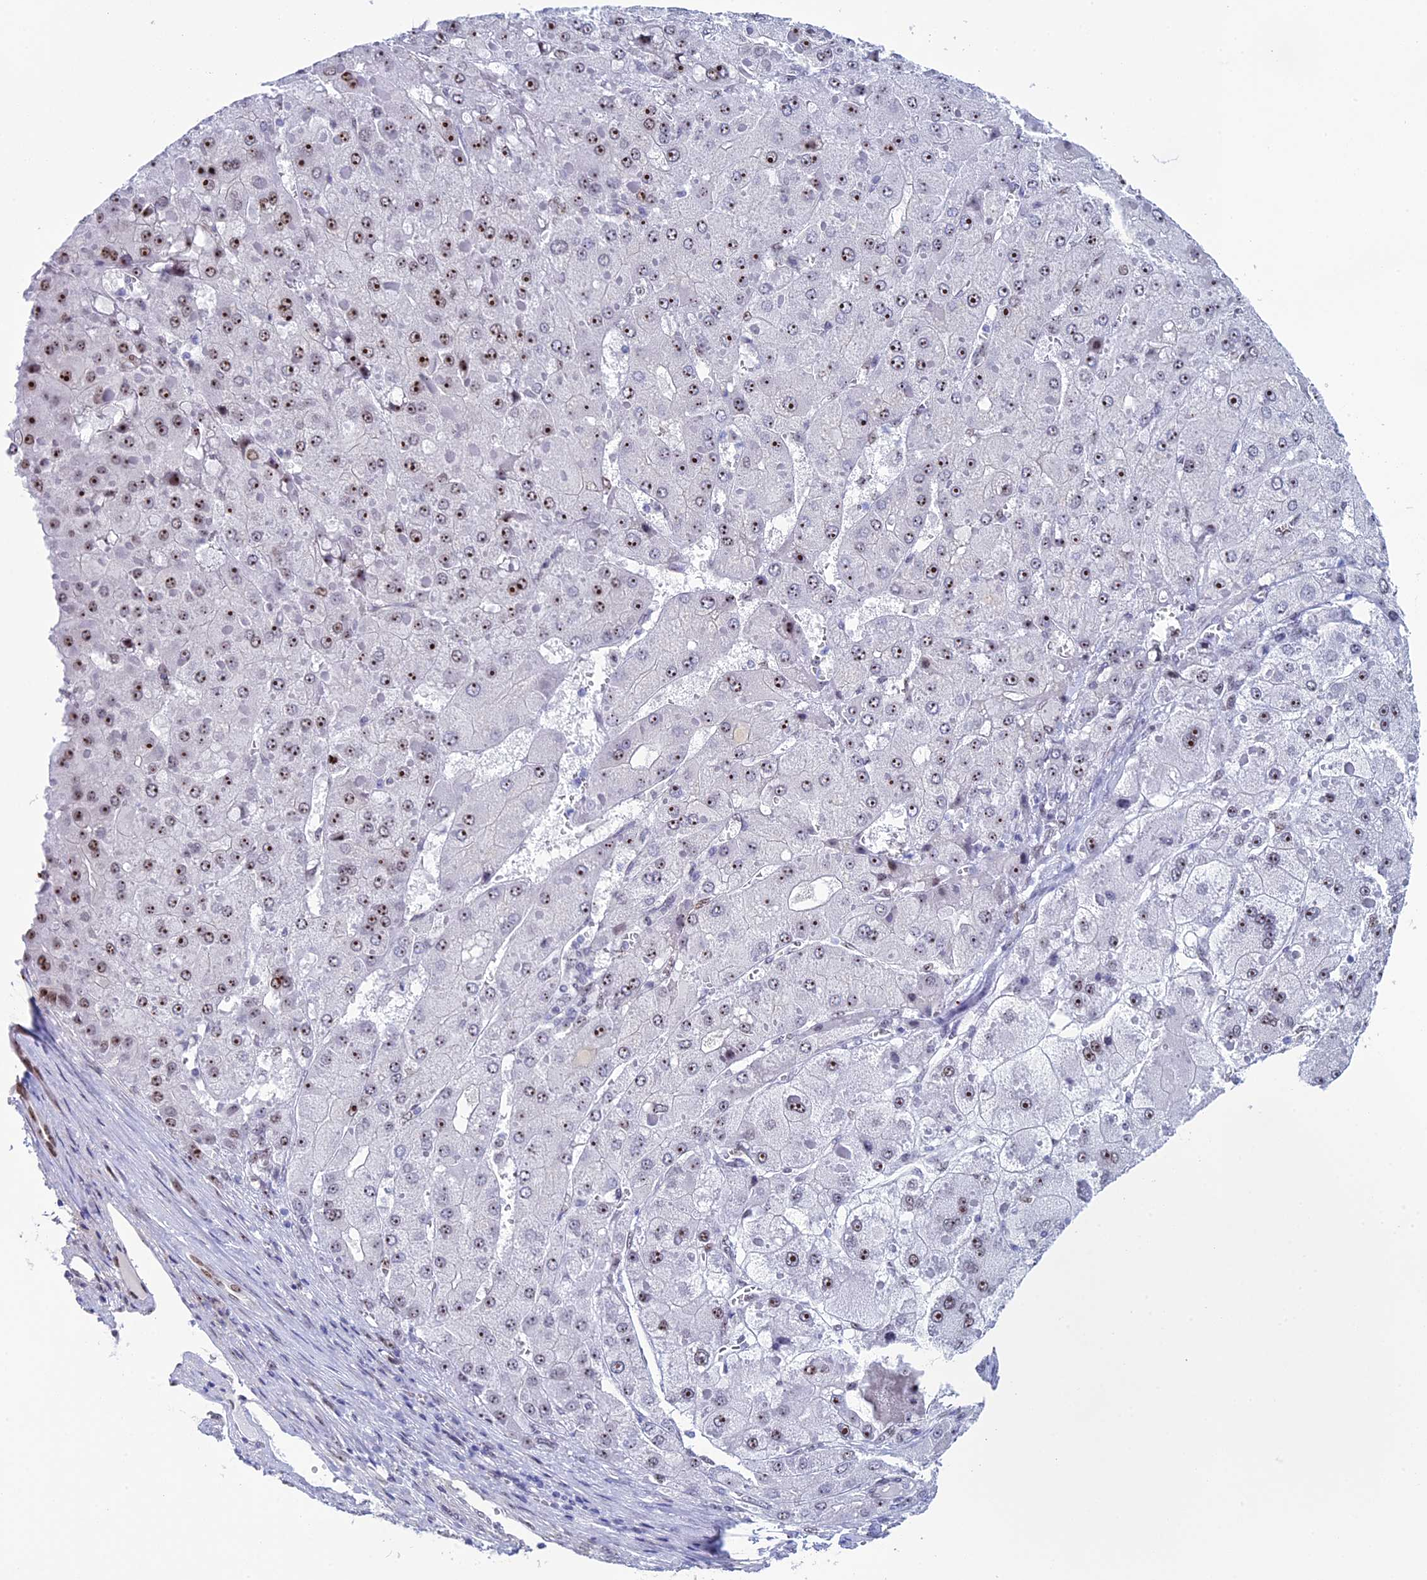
{"staining": {"intensity": "strong", "quantity": "25%-75%", "location": "nuclear"}, "tissue": "liver cancer", "cell_type": "Tumor cells", "image_type": "cancer", "snomed": [{"axis": "morphology", "description": "Carcinoma, Hepatocellular, NOS"}, {"axis": "topography", "description": "Liver"}], "caption": "DAB immunohistochemical staining of hepatocellular carcinoma (liver) demonstrates strong nuclear protein positivity in about 25%-75% of tumor cells.", "gene": "CCDC86", "patient": {"sex": "female", "age": 73}}